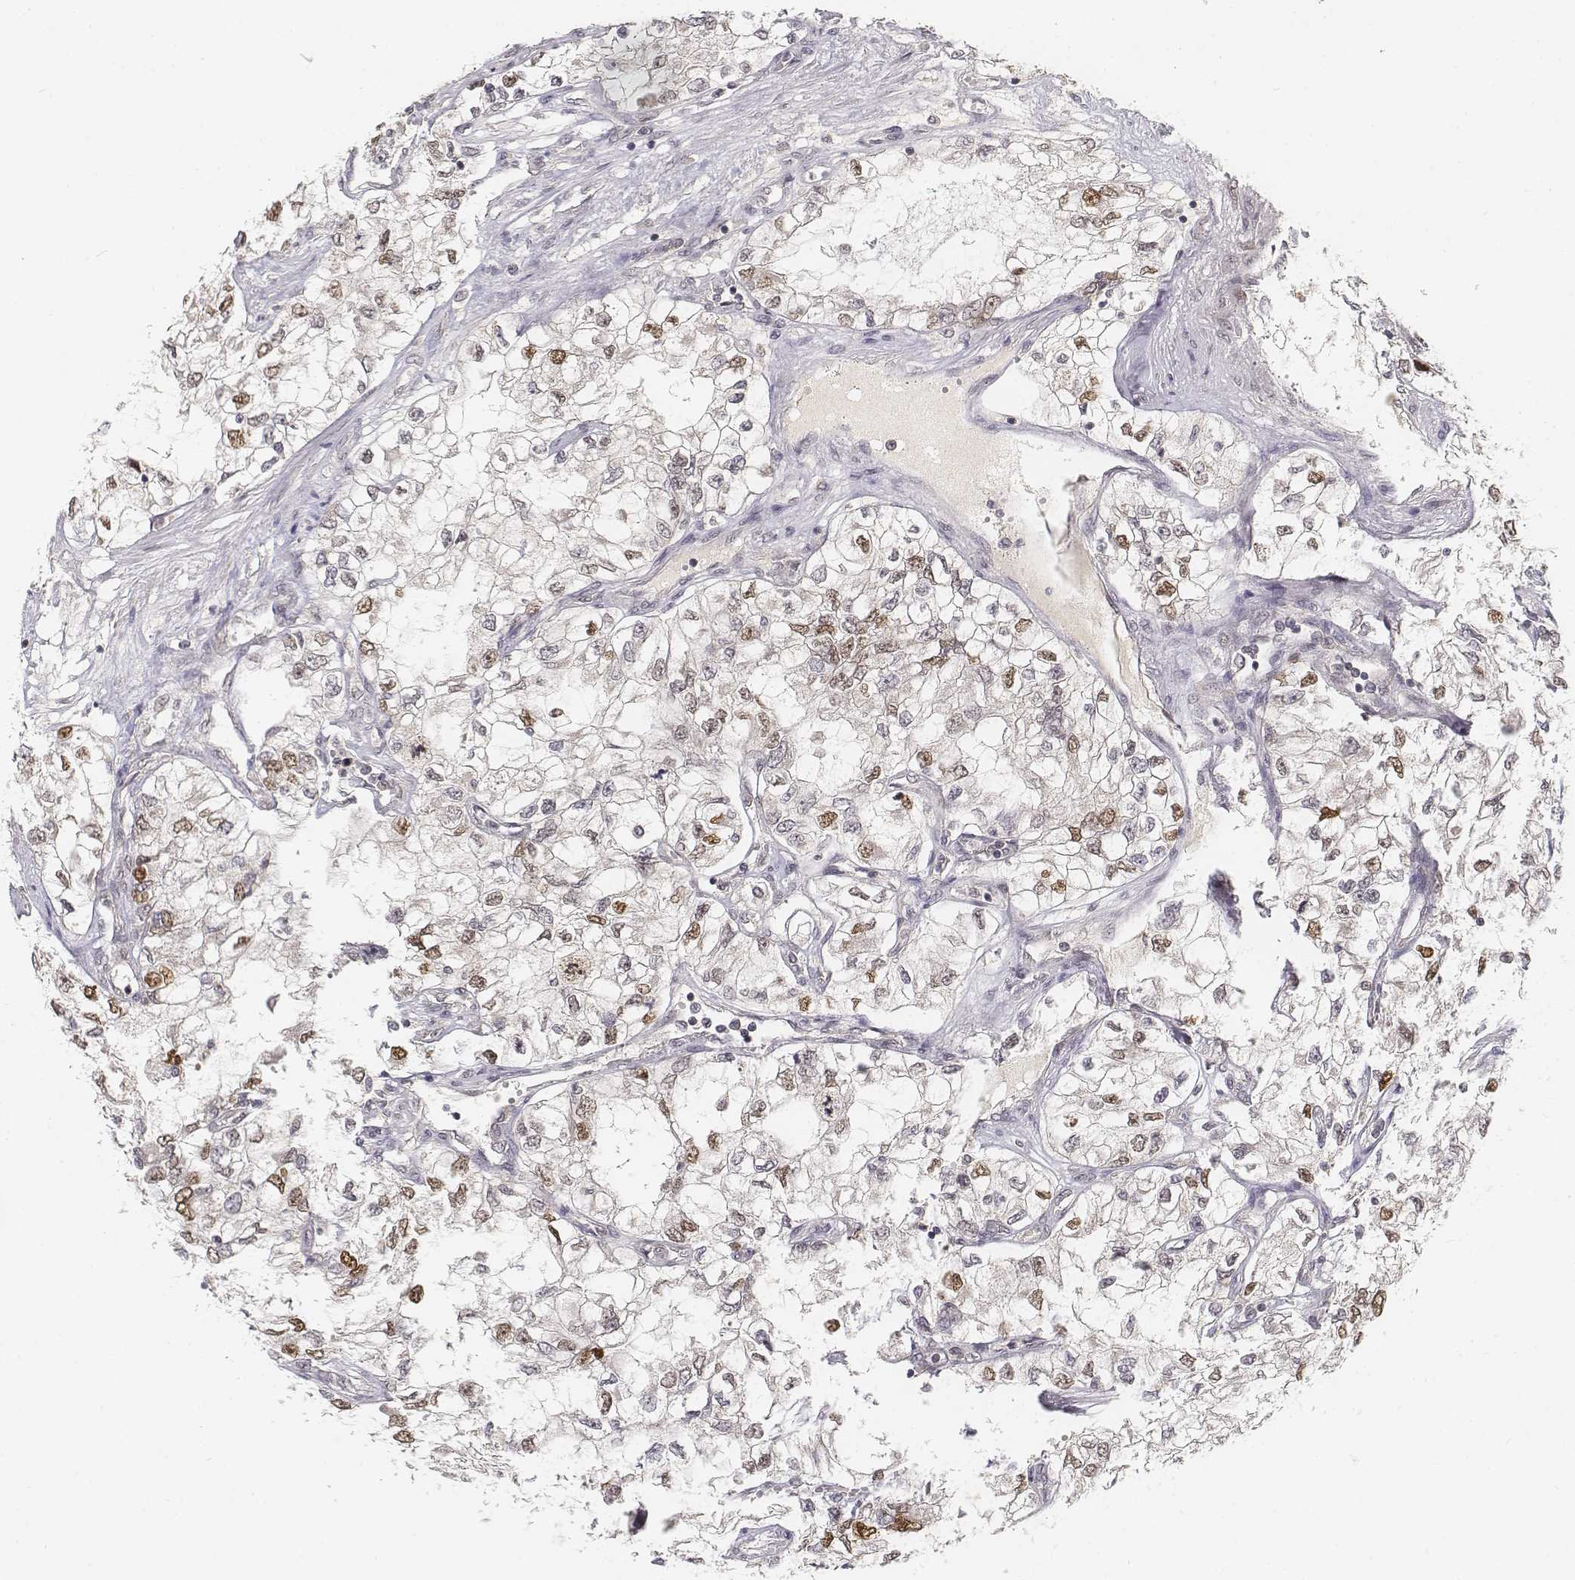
{"staining": {"intensity": "moderate", "quantity": "<25%", "location": "nuclear"}, "tissue": "renal cancer", "cell_type": "Tumor cells", "image_type": "cancer", "snomed": [{"axis": "morphology", "description": "Adenocarcinoma, NOS"}, {"axis": "topography", "description": "Kidney"}], "caption": "Brown immunohistochemical staining in human renal cancer displays moderate nuclear positivity in approximately <25% of tumor cells. The protein is shown in brown color, while the nuclei are stained blue.", "gene": "FANCD2", "patient": {"sex": "female", "age": 59}}